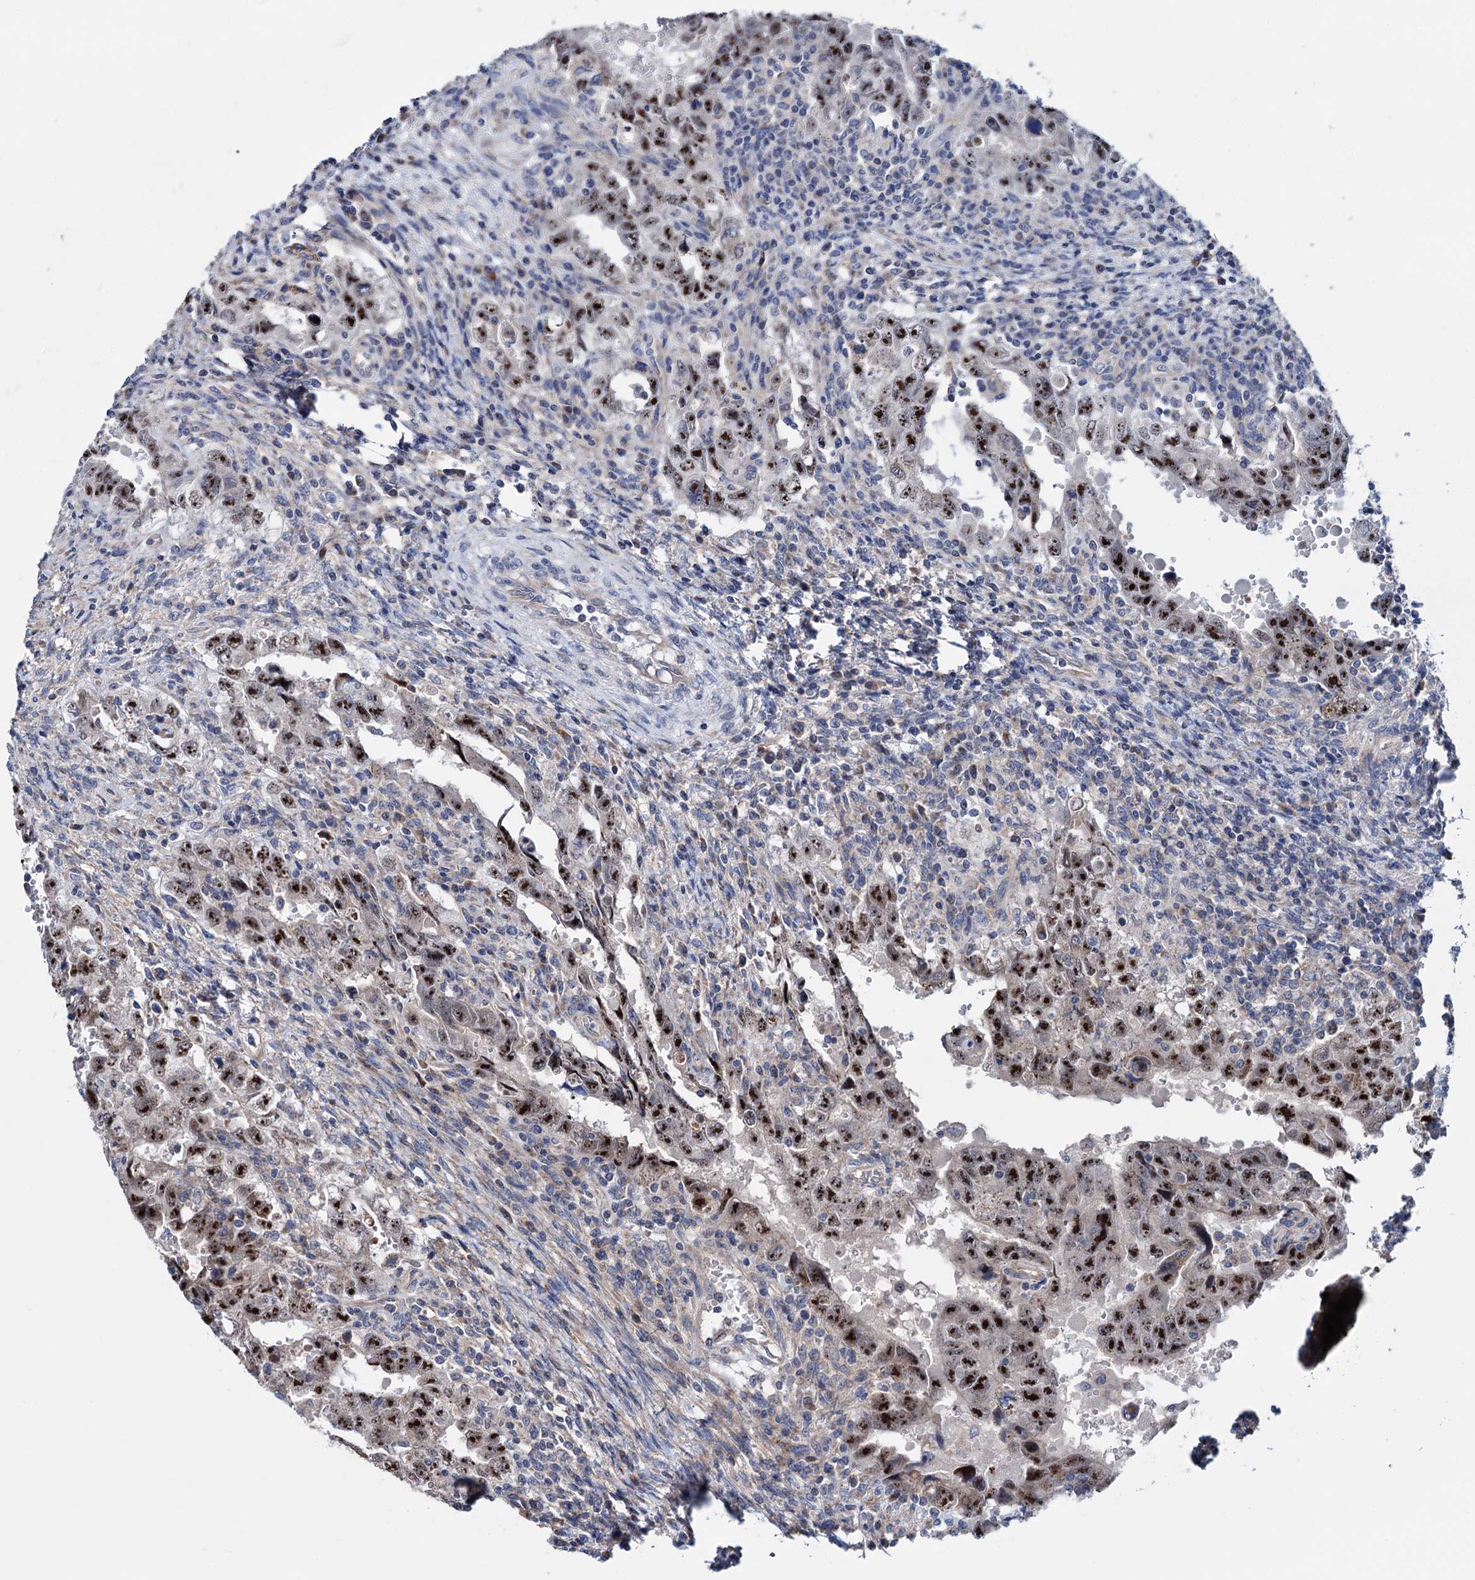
{"staining": {"intensity": "strong", "quantity": ">75%", "location": "nuclear"}, "tissue": "testis cancer", "cell_type": "Tumor cells", "image_type": "cancer", "snomed": [{"axis": "morphology", "description": "Carcinoma, Embryonal, NOS"}, {"axis": "topography", "description": "Testis"}], "caption": "Strong nuclear protein staining is appreciated in approximately >75% of tumor cells in testis cancer (embryonal carcinoma).", "gene": "EYA4", "patient": {"sex": "male", "age": 26}}